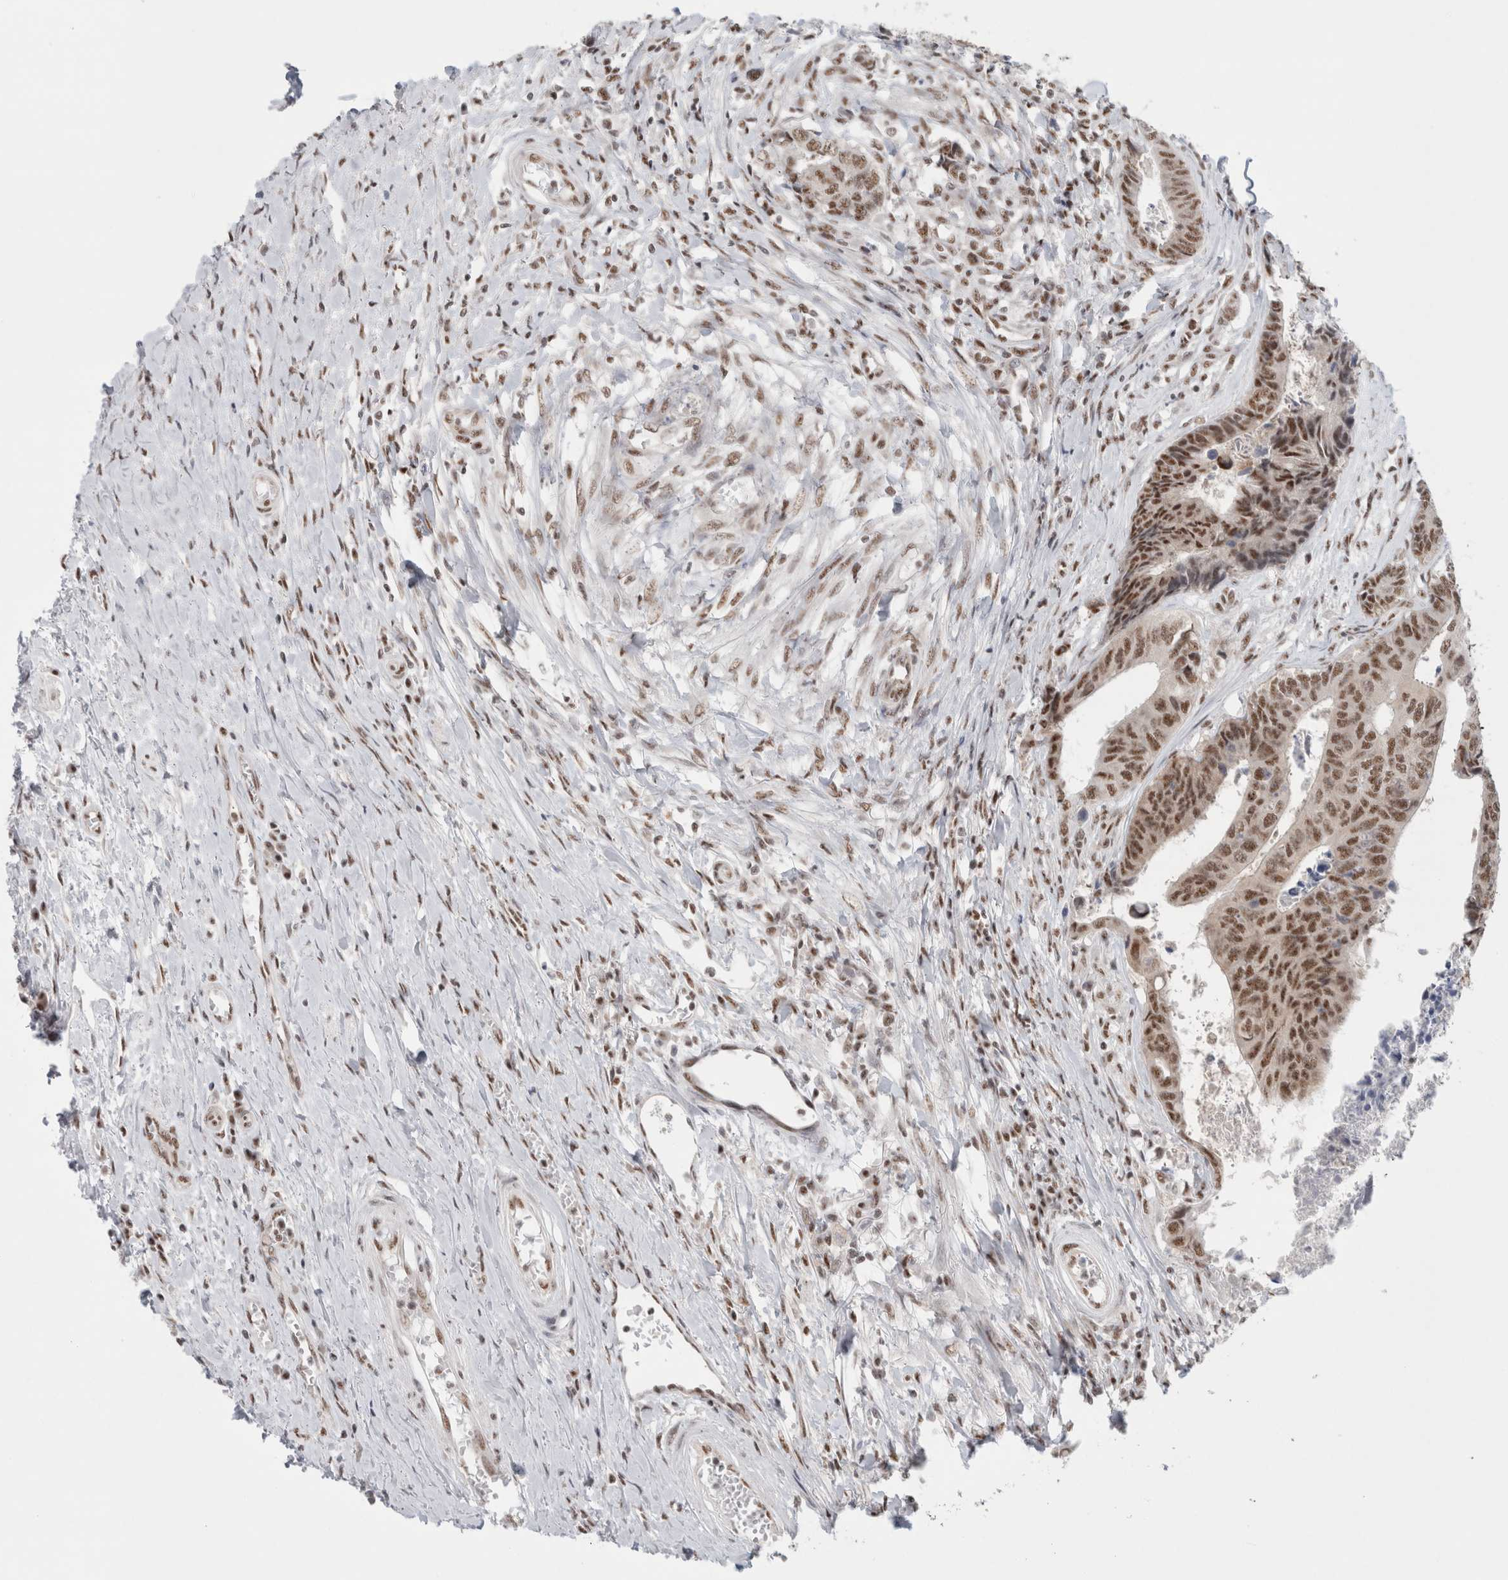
{"staining": {"intensity": "moderate", "quantity": ">75%", "location": "nuclear"}, "tissue": "colorectal cancer", "cell_type": "Tumor cells", "image_type": "cancer", "snomed": [{"axis": "morphology", "description": "Adenocarcinoma, NOS"}, {"axis": "topography", "description": "Rectum"}], "caption": "Colorectal cancer (adenocarcinoma) was stained to show a protein in brown. There is medium levels of moderate nuclear expression in about >75% of tumor cells.", "gene": "TRMT12", "patient": {"sex": "male", "age": 84}}